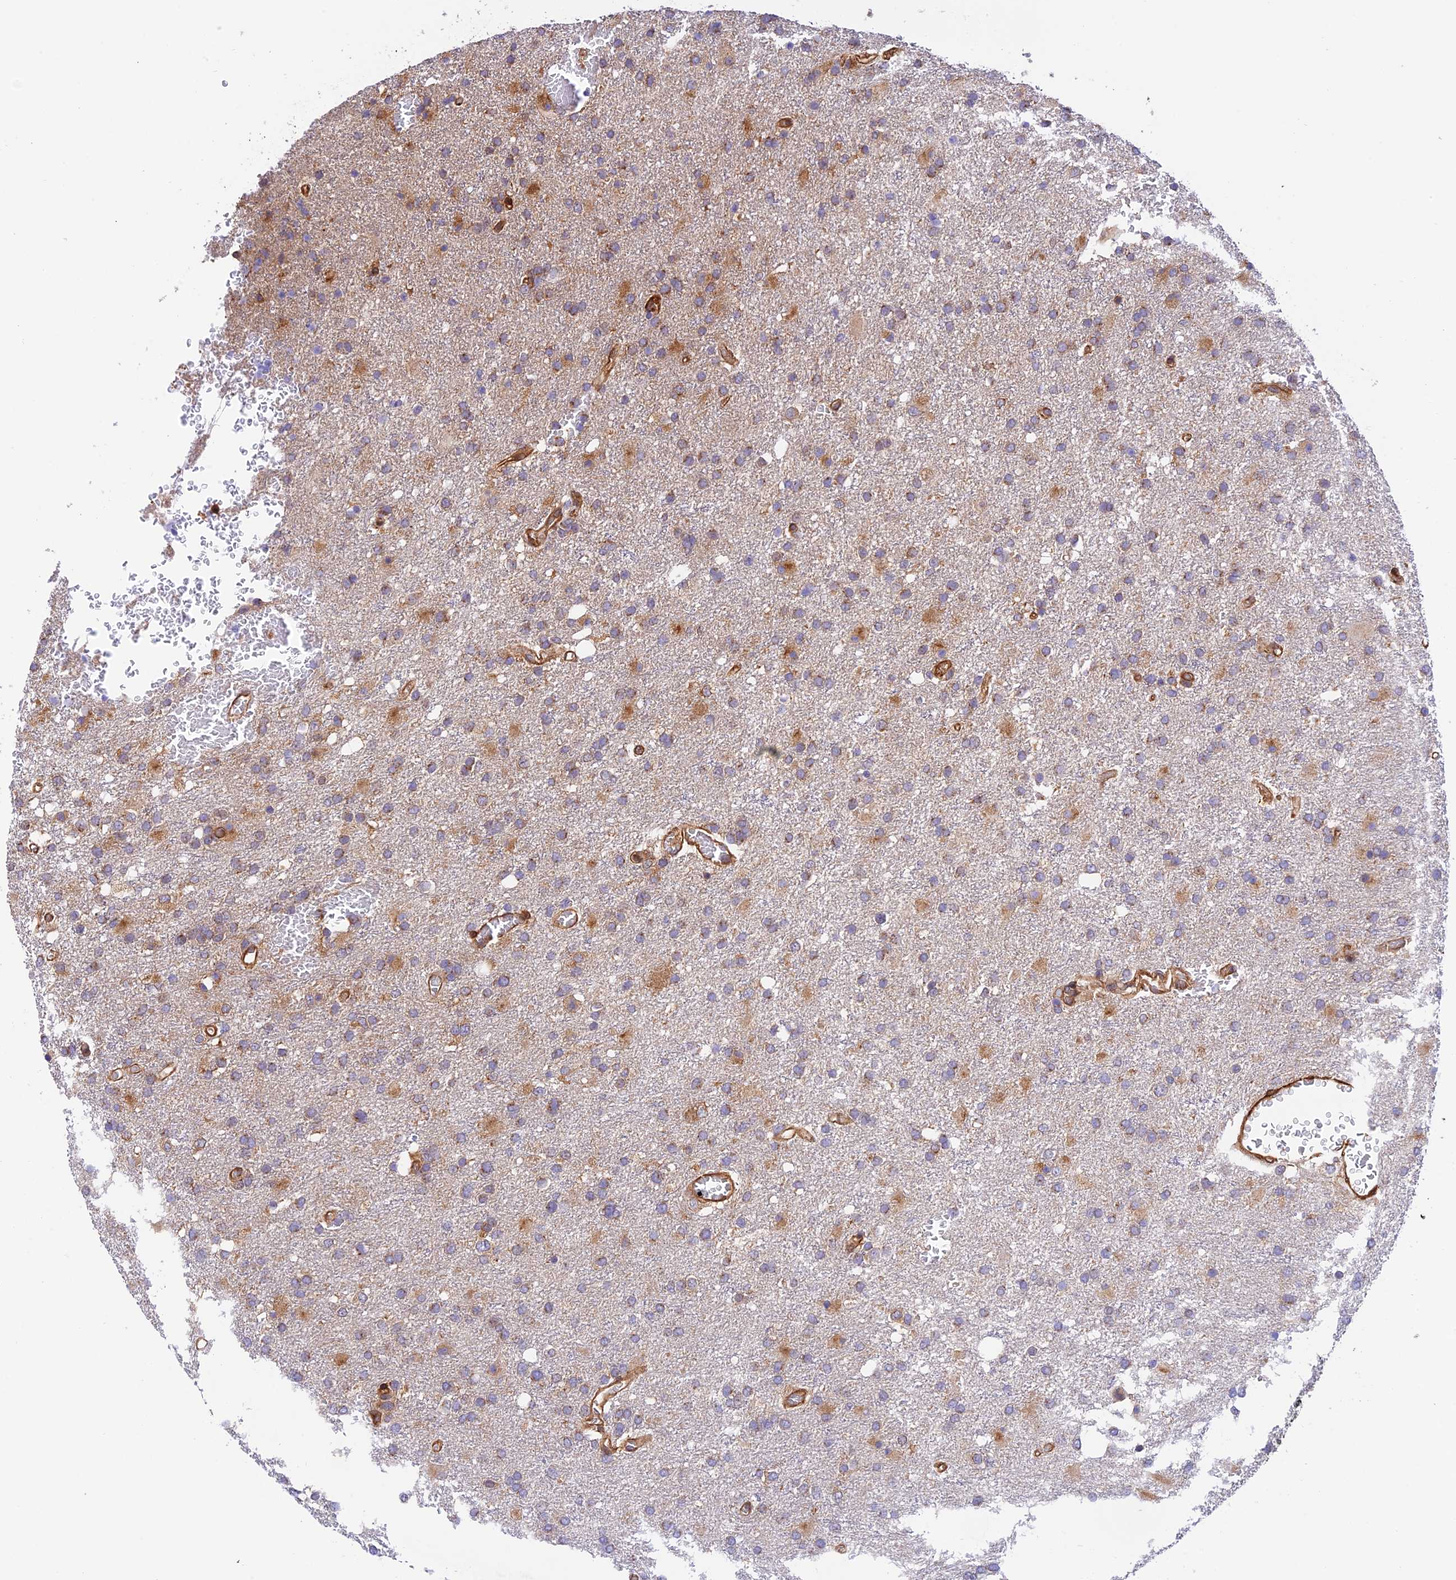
{"staining": {"intensity": "weak", "quantity": "<25%", "location": "cytoplasmic/membranous"}, "tissue": "glioma", "cell_type": "Tumor cells", "image_type": "cancer", "snomed": [{"axis": "morphology", "description": "Glioma, malignant, High grade"}, {"axis": "topography", "description": "Brain"}], "caption": "Malignant glioma (high-grade) was stained to show a protein in brown. There is no significant positivity in tumor cells. (DAB (3,3'-diaminobenzidine) immunohistochemistry with hematoxylin counter stain).", "gene": "EVI5L", "patient": {"sex": "female", "age": 74}}